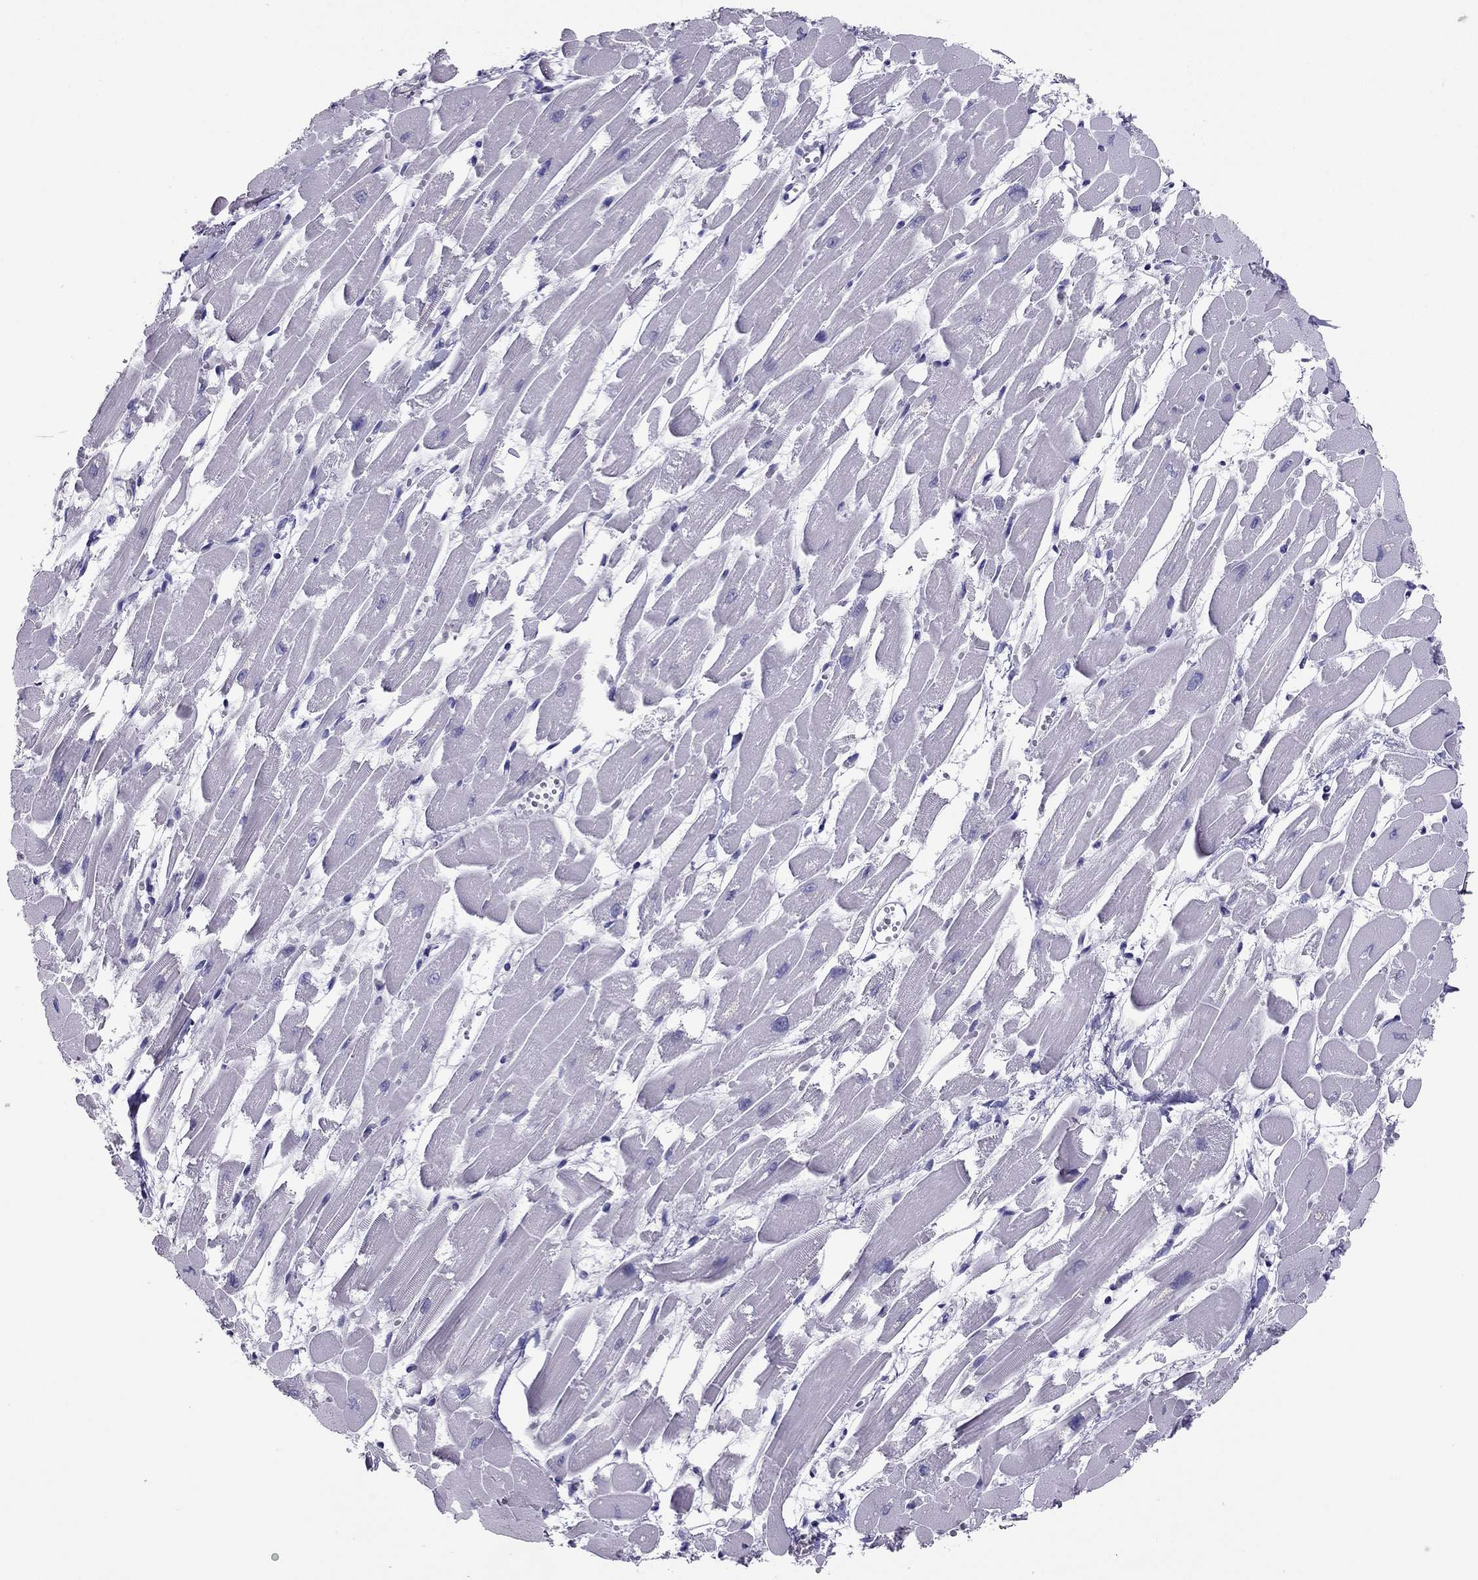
{"staining": {"intensity": "negative", "quantity": "none", "location": "none"}, "tissue": "heart muscle", "cell_type": "Cardiomyocytes", "image_type": "normal", "snomed": [{"axis": "morphology", "description": "Normal tissue, NOS"}, {"axis": "topography", "description": "Heart"}], "caption": "Cardiomyocytes are negative for brown protein staining in benign heart muscle.", "gene": "PDE6A", "patient": {"sex": "female", "age": 52}}